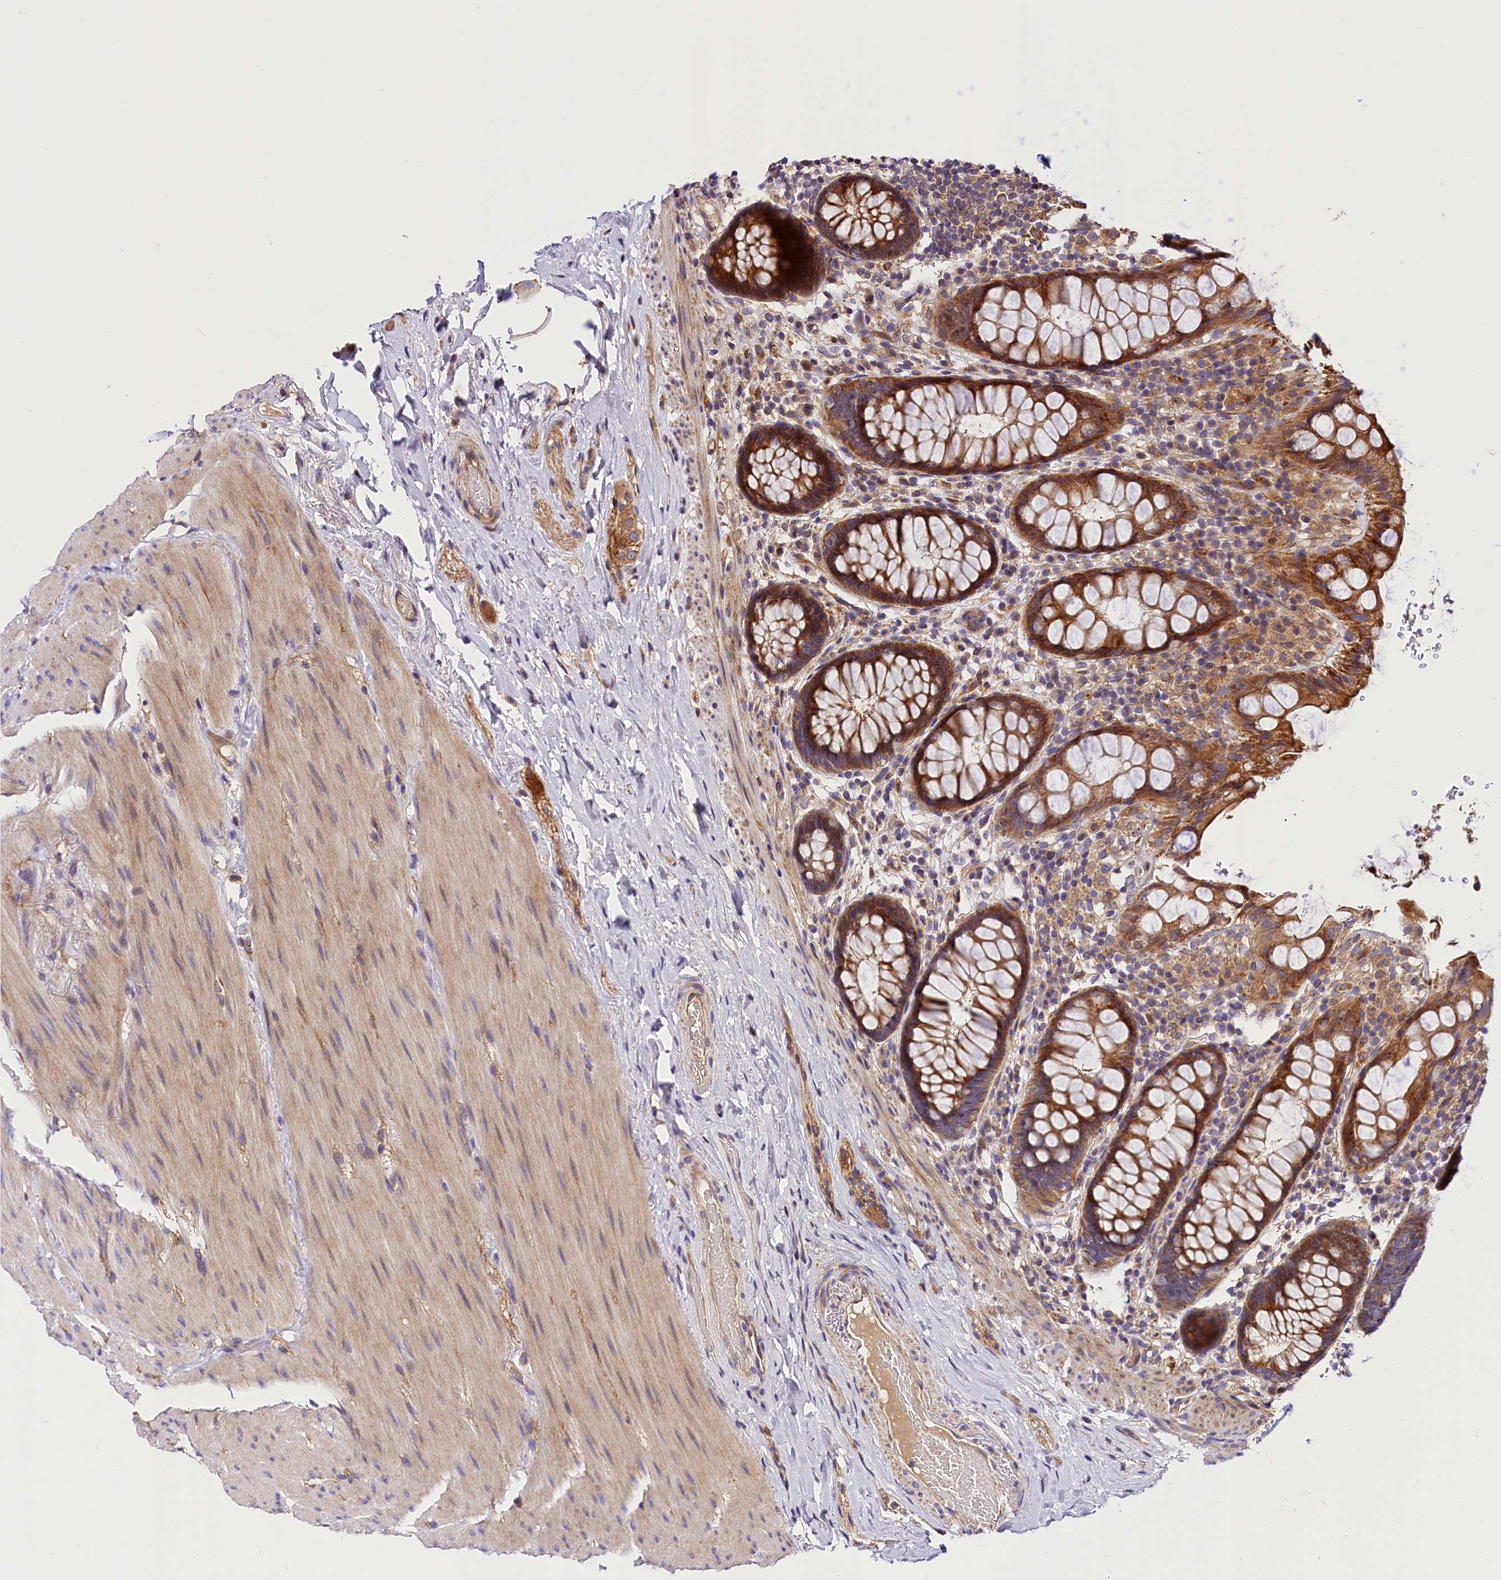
{"staining": {"intensity": "strong", "quantity": ">75%", "location": "cytoplasmic/membranous"}, "tissue": "rectum", "cell_type": "Glandular cells", "image_type": "normal", "snomed": [{"axis": "morphology", "description": "Normal tissue, NOS"}, {"axis": "topography", "description": "Rectum"}], "caption": "Immunohistochemistry (IHC) (DAB (3,3'-diaminobenzidine)) staining of normal rectum displays strong cytoplasmic/membranous protein staining in about >75% of glandular cells.", "gene": "ARMC6", "patient": {"sex": "male", "age": 83}}